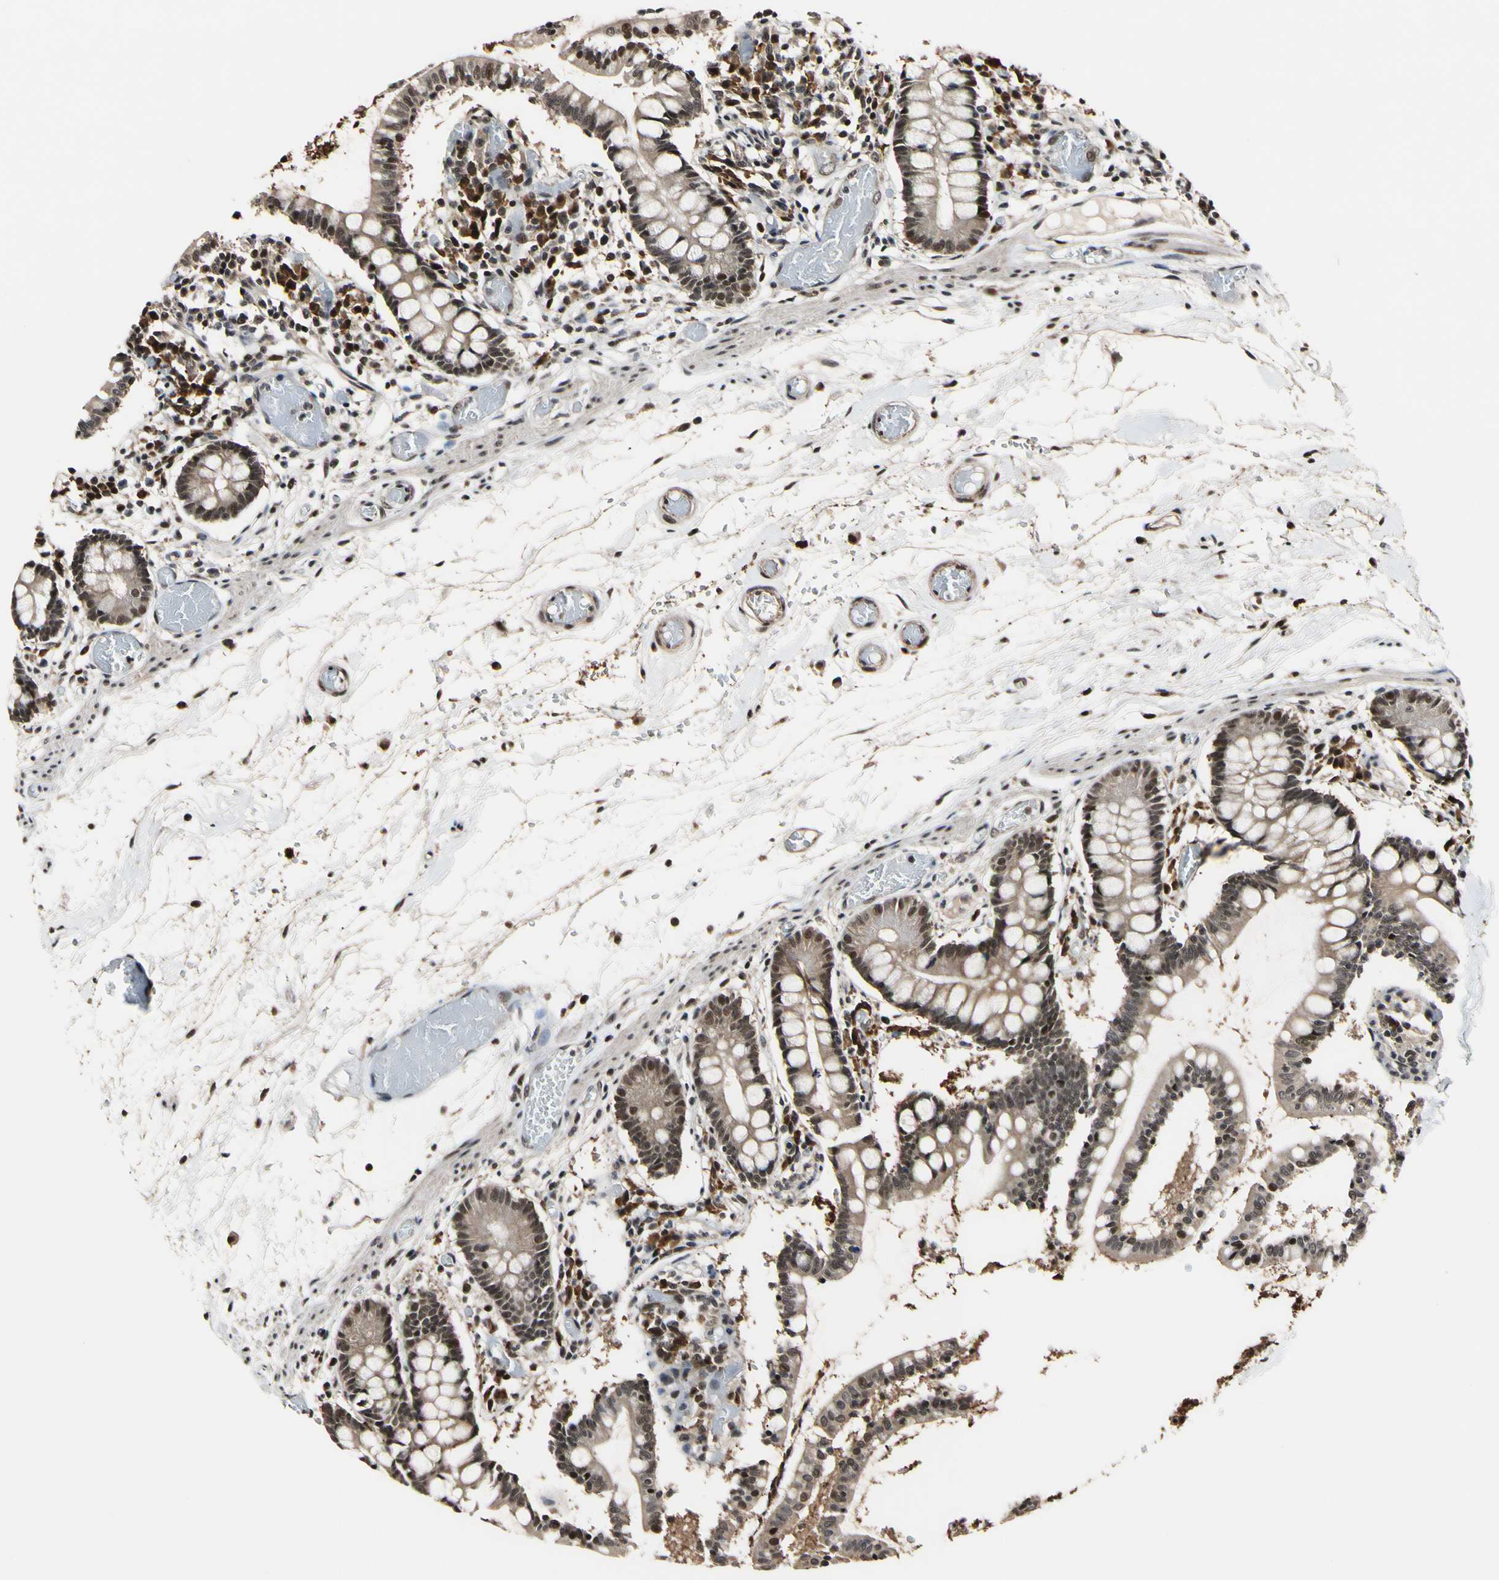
{"staining": {"intensity": "weak", "quantity": ">75%", "location": "cytoplasmic/membranous,nuclear"}, "tissue": "small intestine", "cell_type": "Glandular cells", "image_type": "normal", "snomed": [{"axis": "morphology", "description": "Normal tissue, NOS"}, {"axis": "topography", "description": "Small intestine"}], "caption": "Immunohistochemical staining of benign human small intestine exhibits weak cytoplasmic/membranous,nuclear protein positivity in about >75% of glandular cells. The staining is performed using DAB (3,3'-diaminobenzidine) brown chromogen to label protein expression. The nuclei are counter-stained blue using hematoxylin.", "gene": "PSMD10", "patient": {"sex": "female", "age": 61}}